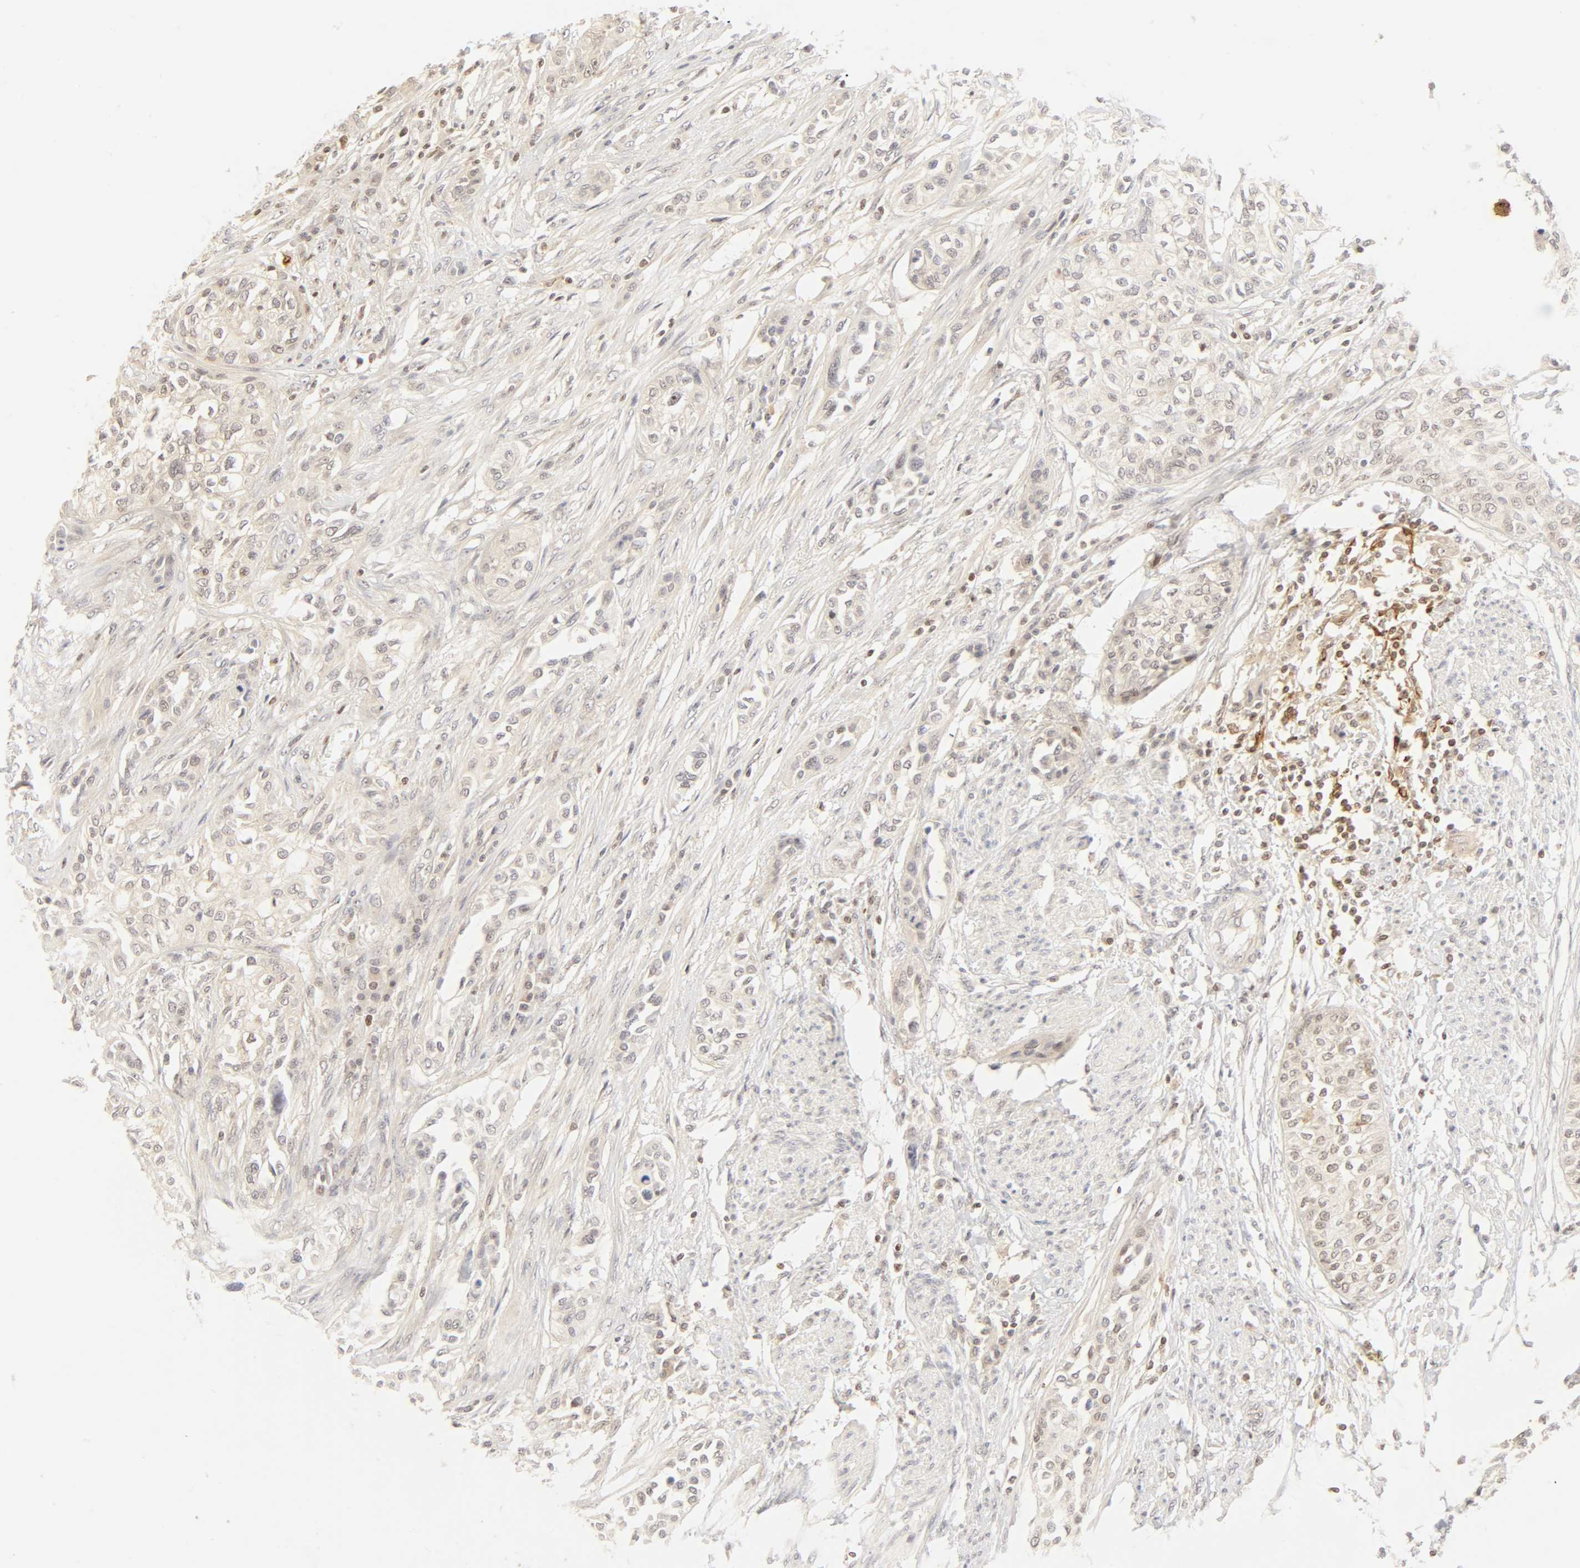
{"staining": {"intensity": "weak", "quantity": "25%-75%", "location": "cytoplasmic/membranous"}, "tissue": "urothelial cancer", "cell_type": "Tumor cells", "image_type": "cancer", "snomed": [{"axis": "morphology", "description": "Urothelial carcinoma, High grade"}, {"axis": "topography", "description": "Urinary bladder"}], "caption": "Brown immunohistochemical staining in urothelial cancer shows weak cytoplasmic/membranous positivity in about 25%-75% of tumor cells.", "gene": "KIF2A", "patient": {"sex": "male", "age": 74}}